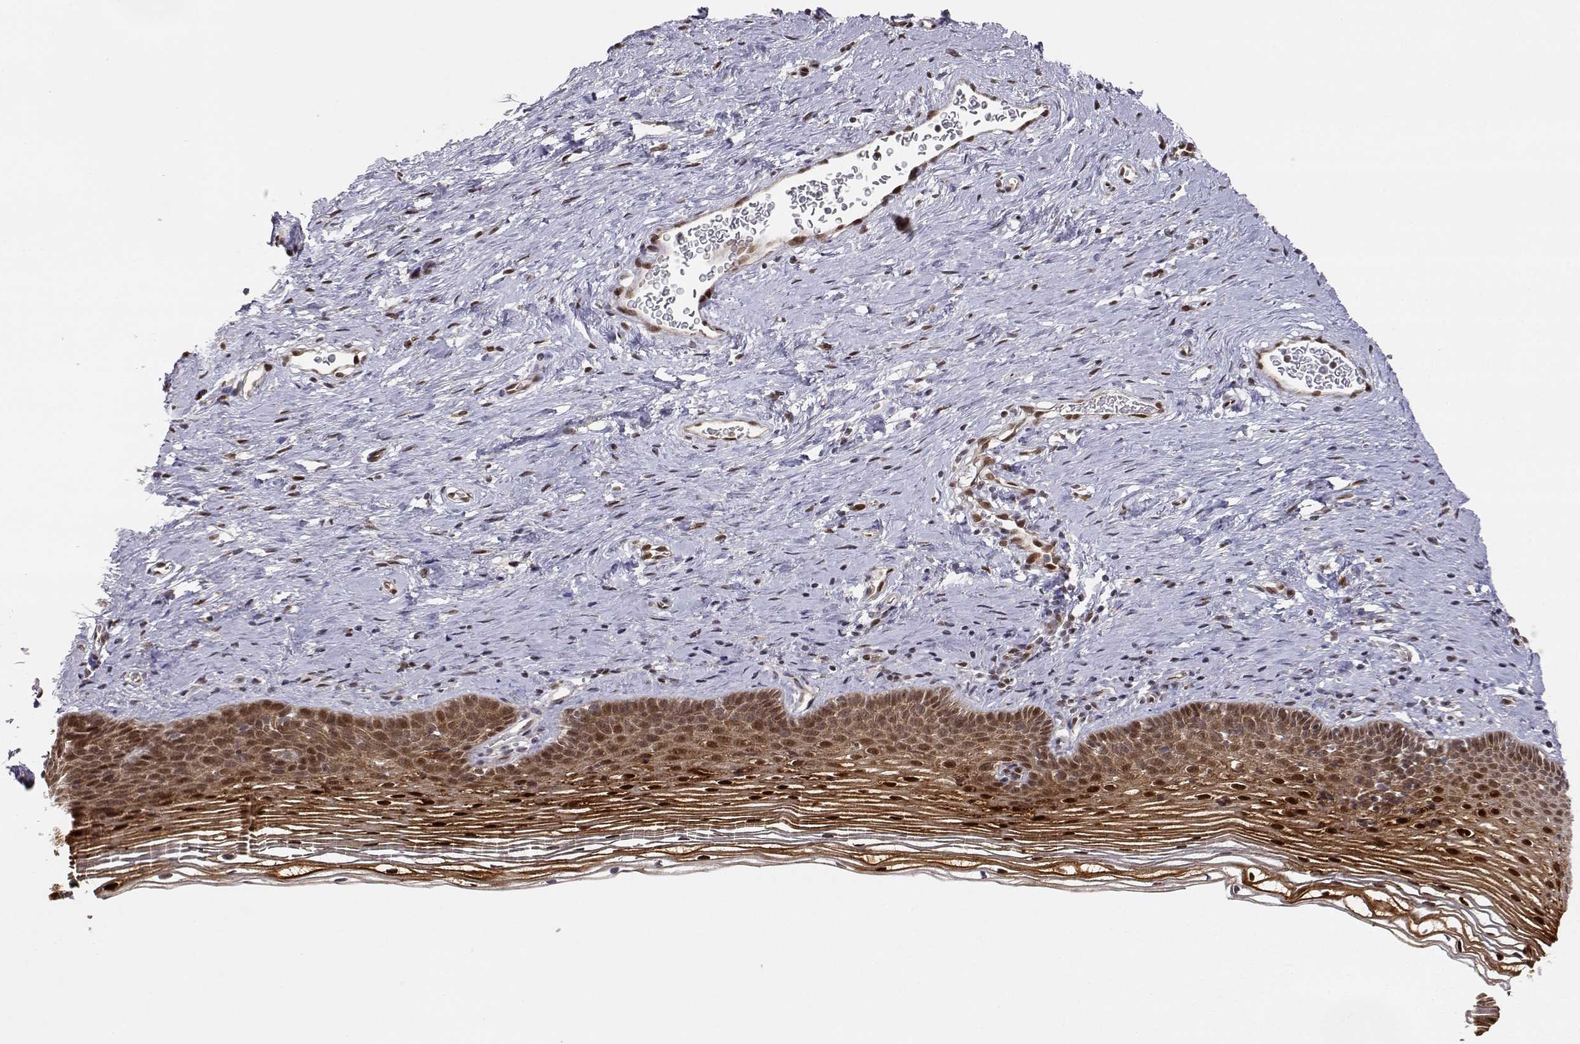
{"staining": {"intensity": "strong", "quantity": ">75%", "location": "cytoplasmic/membranous,nuclear"}, "tissue": "cervix", "cell_type": "Glandular cells", "image_type": "normal", "snomed": [{"axis": "morphology", "description": "Normal tissue, NOS"}, {"axis": "topography", "description": "Cervix"}], "caption": "Immunohistochemical staining of unremarkable cervix demonstrates high levels of strong cytoplasmic/membranous,nuclear positivity in about >75% of glandular cells.", "gene": "BRCA1", "patient": {"sex": "female", "age": 39}}